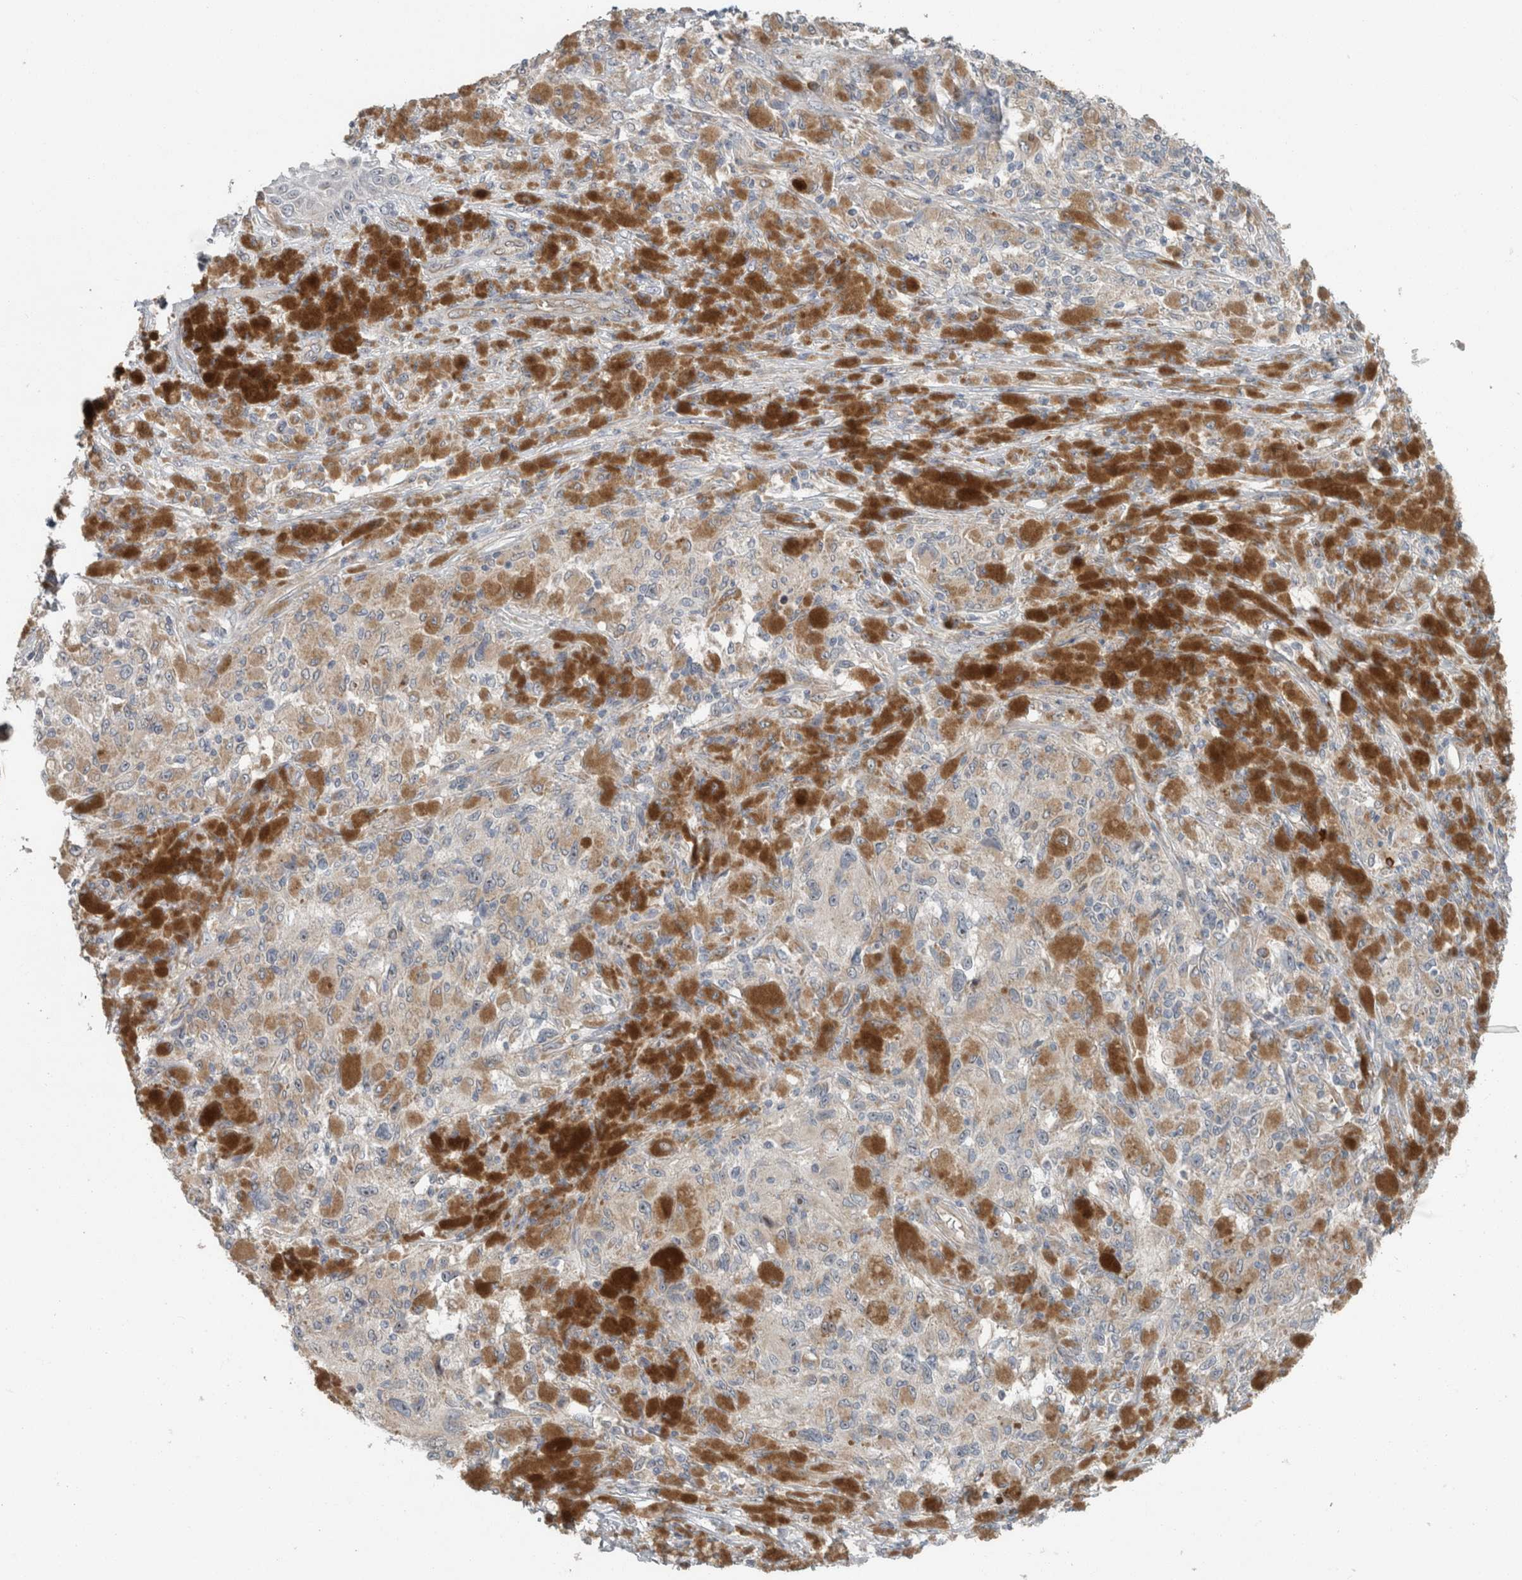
{"staining": {"intensity": "weak", "quantity": "<25%", "location": "cytoplasmic/membranous"}, "tissue": "melanoma", "cell_type": "Tumor cells", "image_type": "cancer", "snomed": [{"axis": "morphology", "description": "Malignant melanoma, NOS"}, {"axis": "topography", "description": "Skin"}], "caption": "DAB immunohistochemical staining of human melanoma reveals no significant staining in tumor cells. (DAB (3,3'-diaminobenzidine) immunohistochemistry (IHC), high magnification).", "gene": "USP25", "patient": {"sex": "female", "age": 73}}